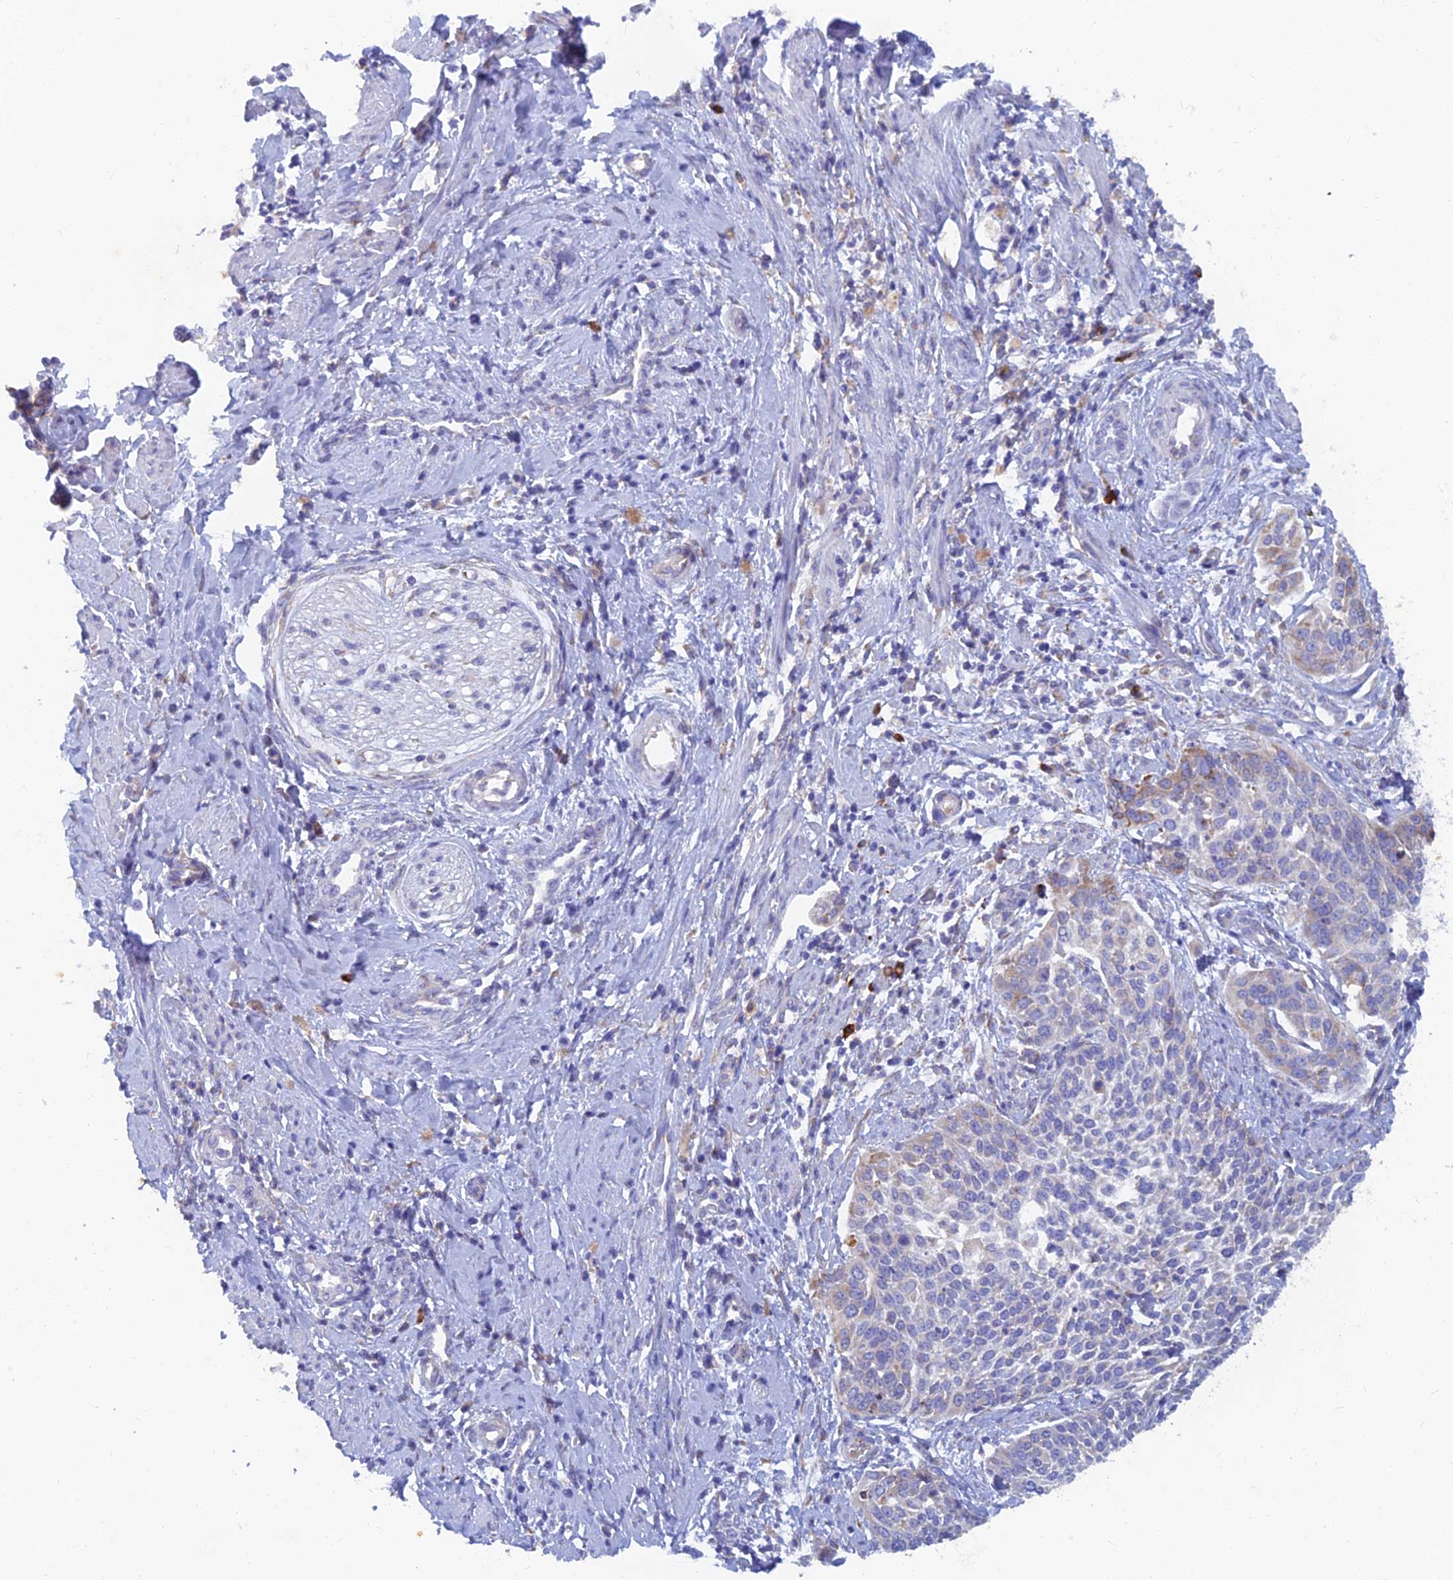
{"staining": {"intensity": "weak", "quantity": "<25%", "location": "cytoplasmic/membranous"}, "tissue": "cervical cancer", "cell_type": "Tumor cells", "image_type": "cancer", "snomed": [{"axis": "morphology", "description": "Squamous cell carcinoma, NOS"}, {"axis": "topography", "description": "Cervix"}], "caption": "Immunohistochemistry micrograph of neoplastic tissue: squamous cell carcinoma (cervical) stained with DAB demonstrates no significant protein positivity in tumor cells. (DAB (3,3'-diaminobenzidine) IHC, high magnification).", "gene": "WDR35", "patient": {"sex": "female", "age": 44}}